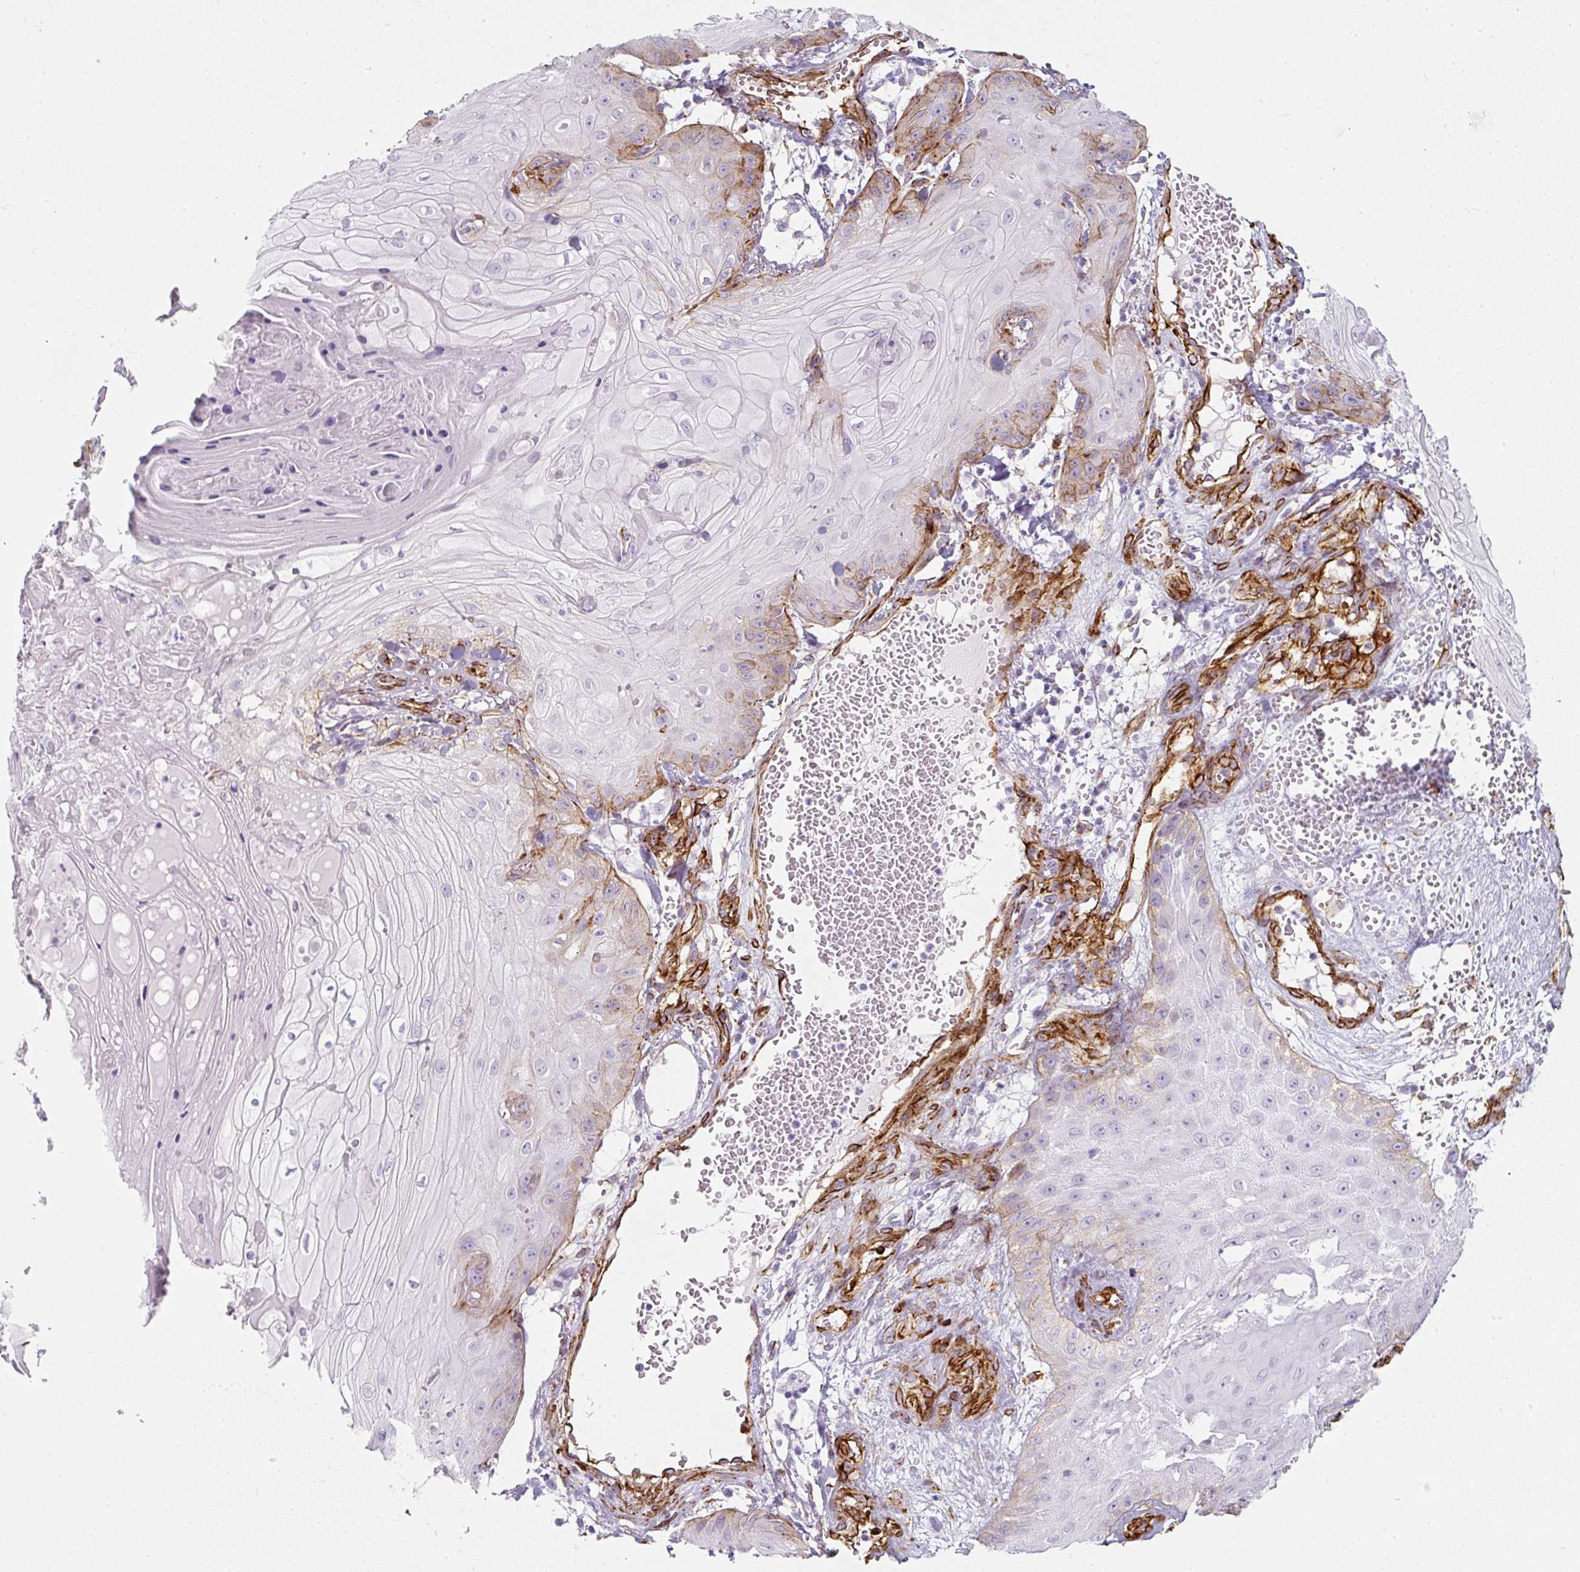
{"staining": {"intensity": "moderate", "quantity": "<25%", "location": "cytoplasmic/membranous"}, "tissue": "skin cancer", "cell_type": "Tumor cells", "image_type": "cancer", "snomed": [{"axis": "morphology", "description": "Squamous cell carcinoma, NOS"}, {"axis": "topography", "description": "Skin"}], "caption": "Protein staining by immunohistochemistry exhibits moderate cytoplasmic/membranous positivity in about <25% of tumor cells in squamous cell carcinoma (skin).", "gene": "CAVIN3", "patient": {"sex": "male", "age": 74}}